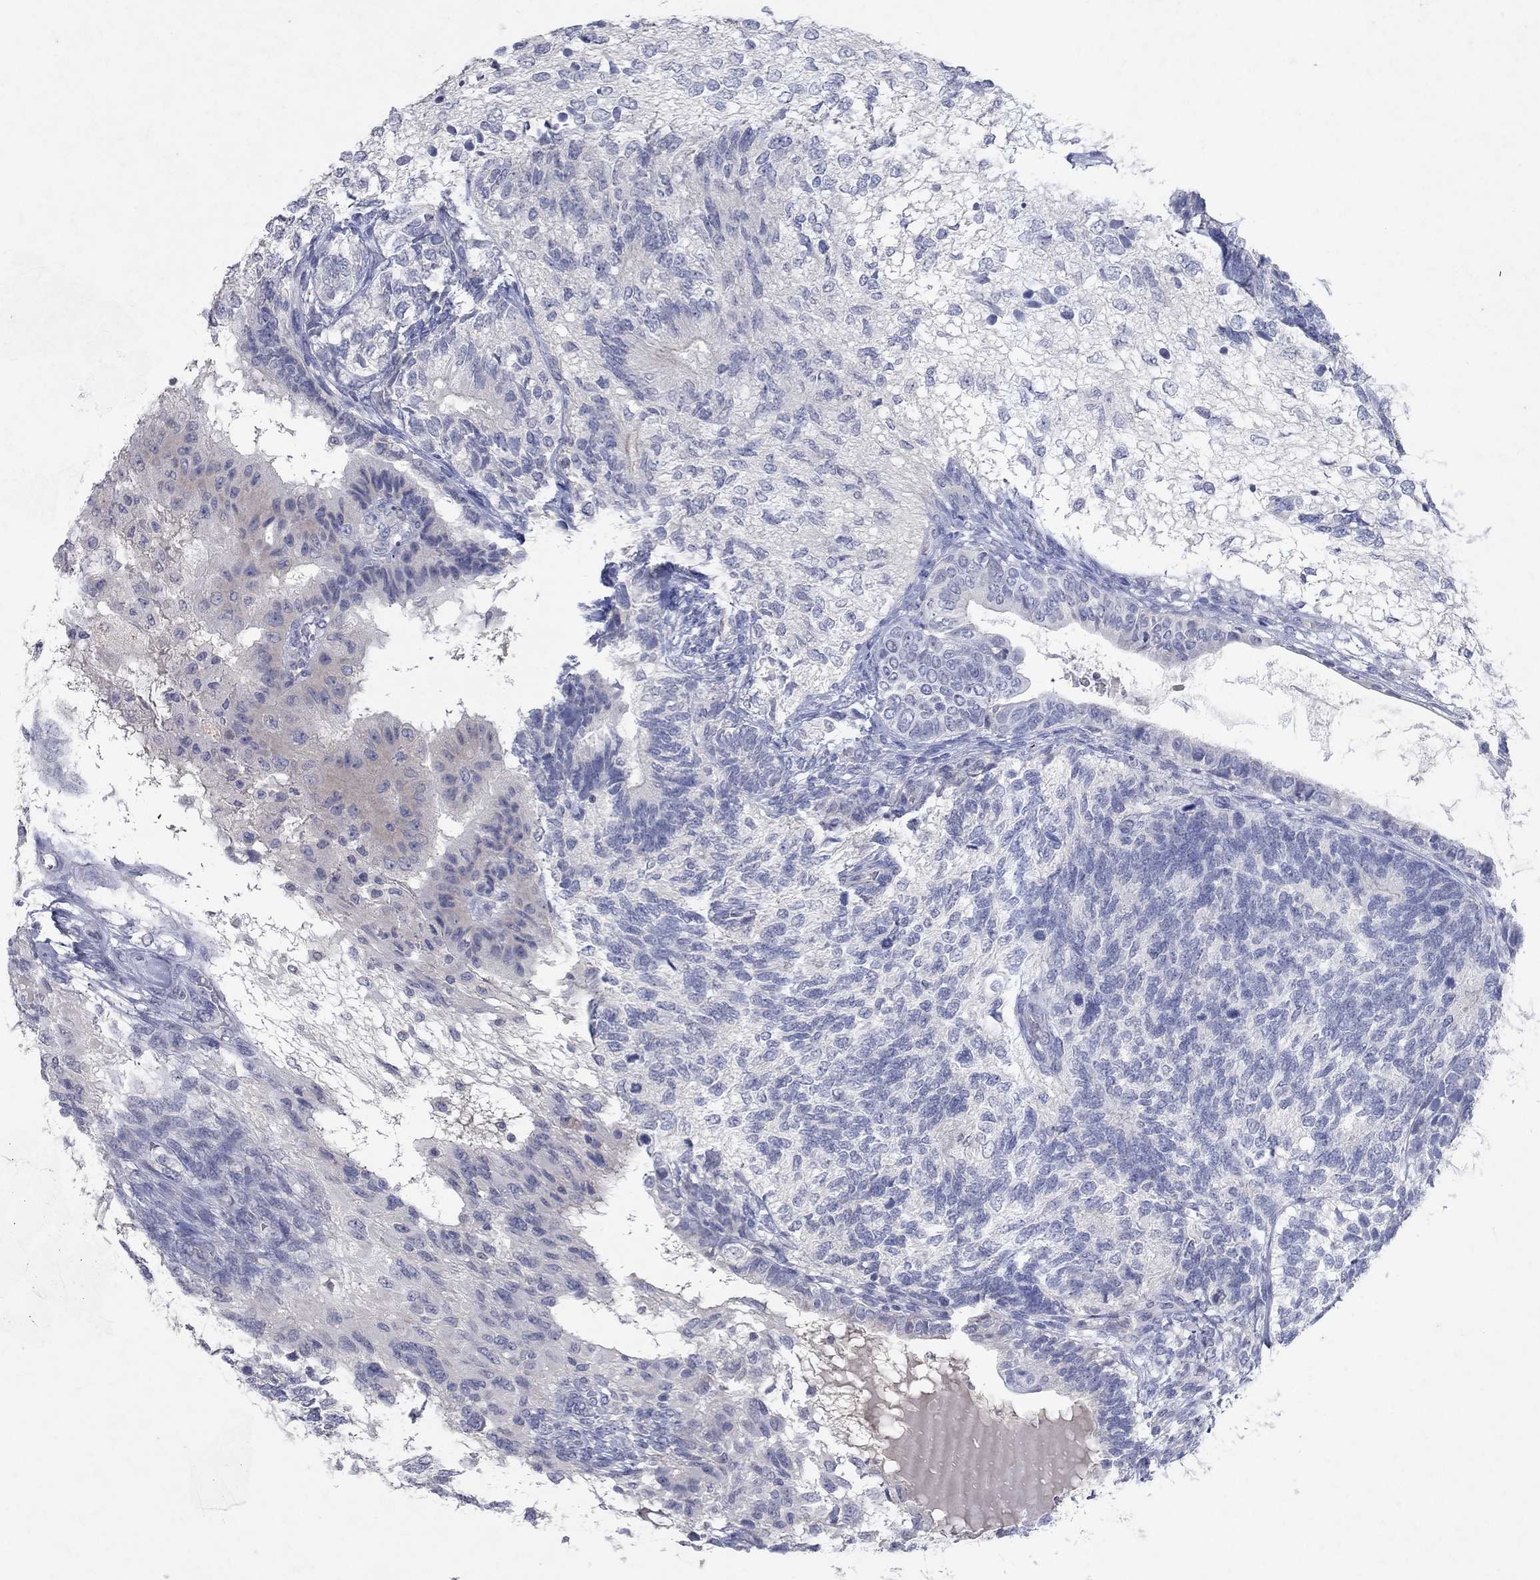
{"staining": {"intensity": "negative", "quantity": "none", "location": "none"}, "tissue": "testis cancer", "cell_type": "Tumor cells", "image_type": "cancer", "snomed": [{"axis": "morphology", "description": "Seminoma, NOS"}, {"axis": "morphology", "description": "Carcinoma, Embryonal, NOS"}, {"axis": "topography", "description": "Testis"}], "caption": "Immunohistochemistry of testis embryonal carcinoma shows no positivity in tumor cells.", "gene": "KRT40", "patient": {"sex": "male", "age": 41}}